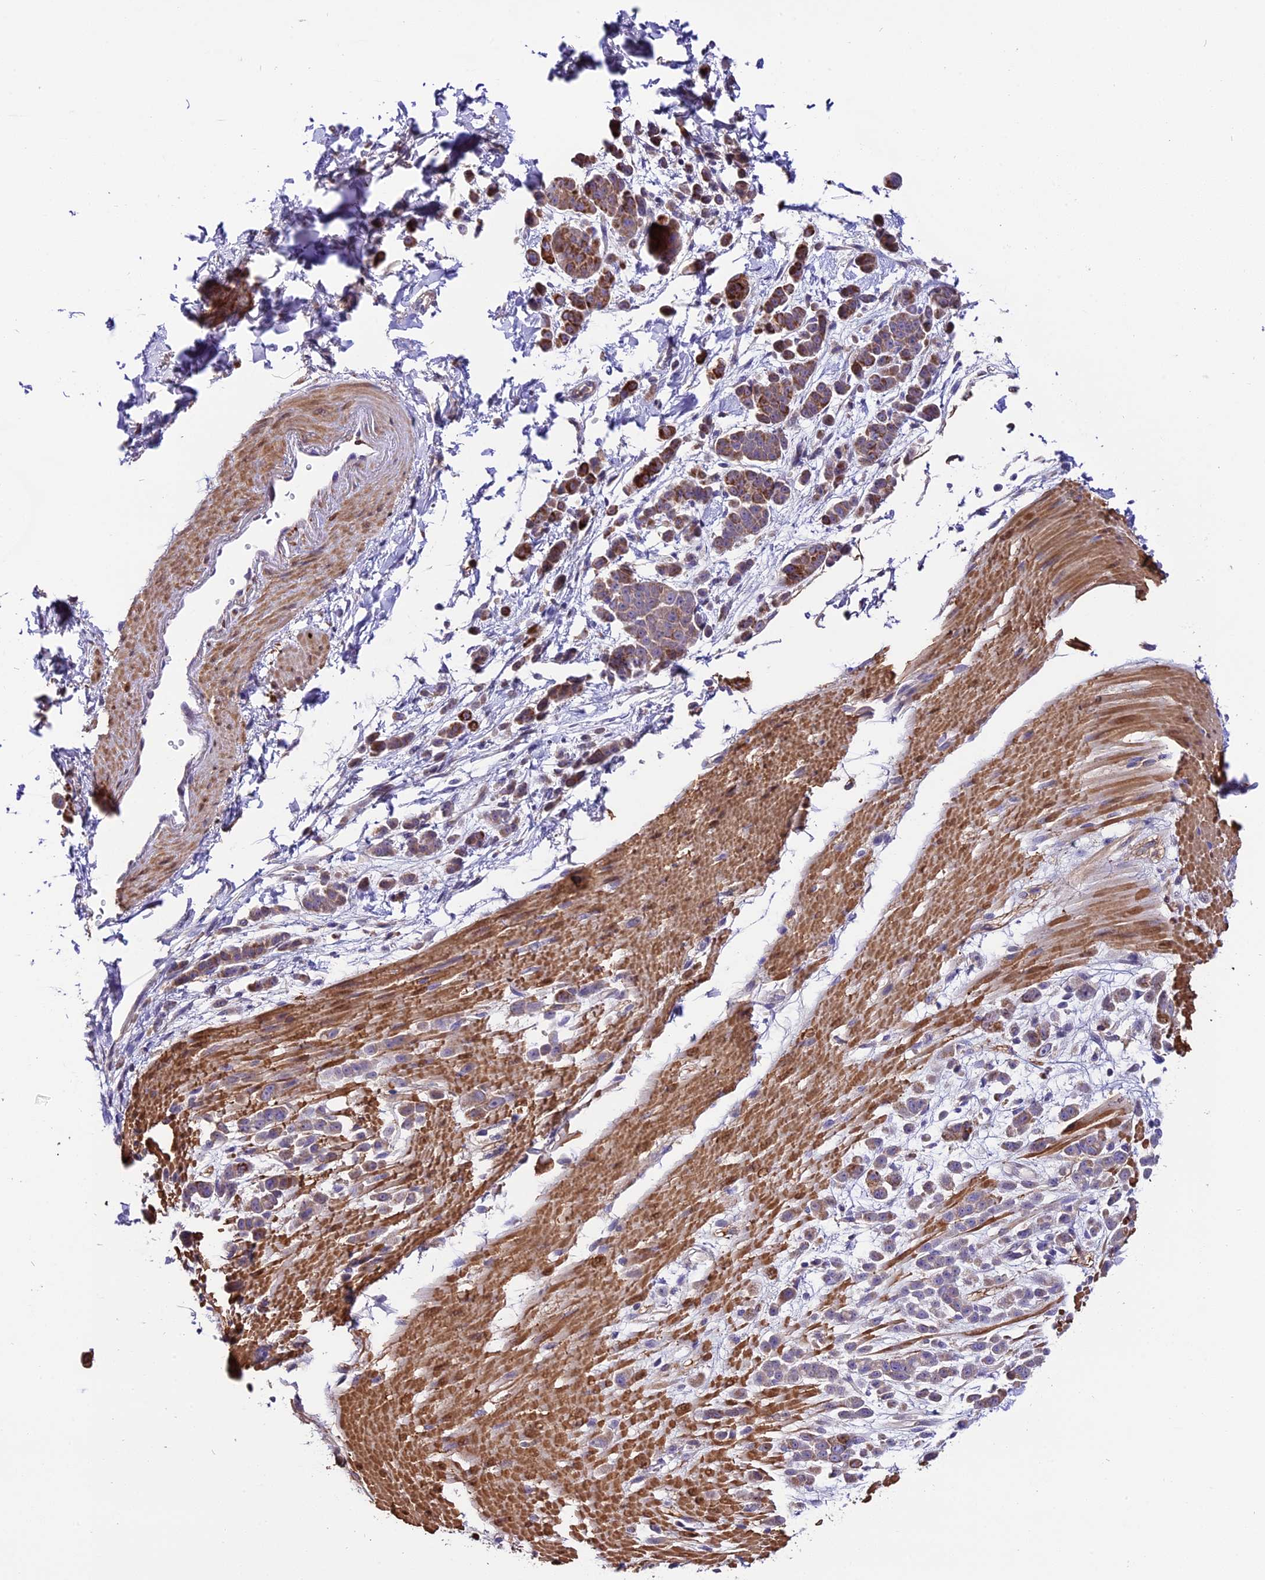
{"staining": {"intensity": "moderate", "quantity": ">75%", "location": "cytoplasmic/membranous"}, "tissue": "pancreatic cancer", "cell_type": "Tumor cells", "image_type": "cancer", "snomed": [{"axis": "morphology", "description": "Normal tissue, NOS"}, {"axis": "morphology", "description": "Adenocarcinoma, NOS"}, {"axis": "topography", "description": "Pancreas"}], "caption": "The immunohistochemical stain labels moderate cytoplasmic/membranous positivity in tumor cells of pancreatic cancer (adenocarcinoma) tissue.", "gene": "MAP3K7CL", "patient": {"sex": "female", "age": 64}}